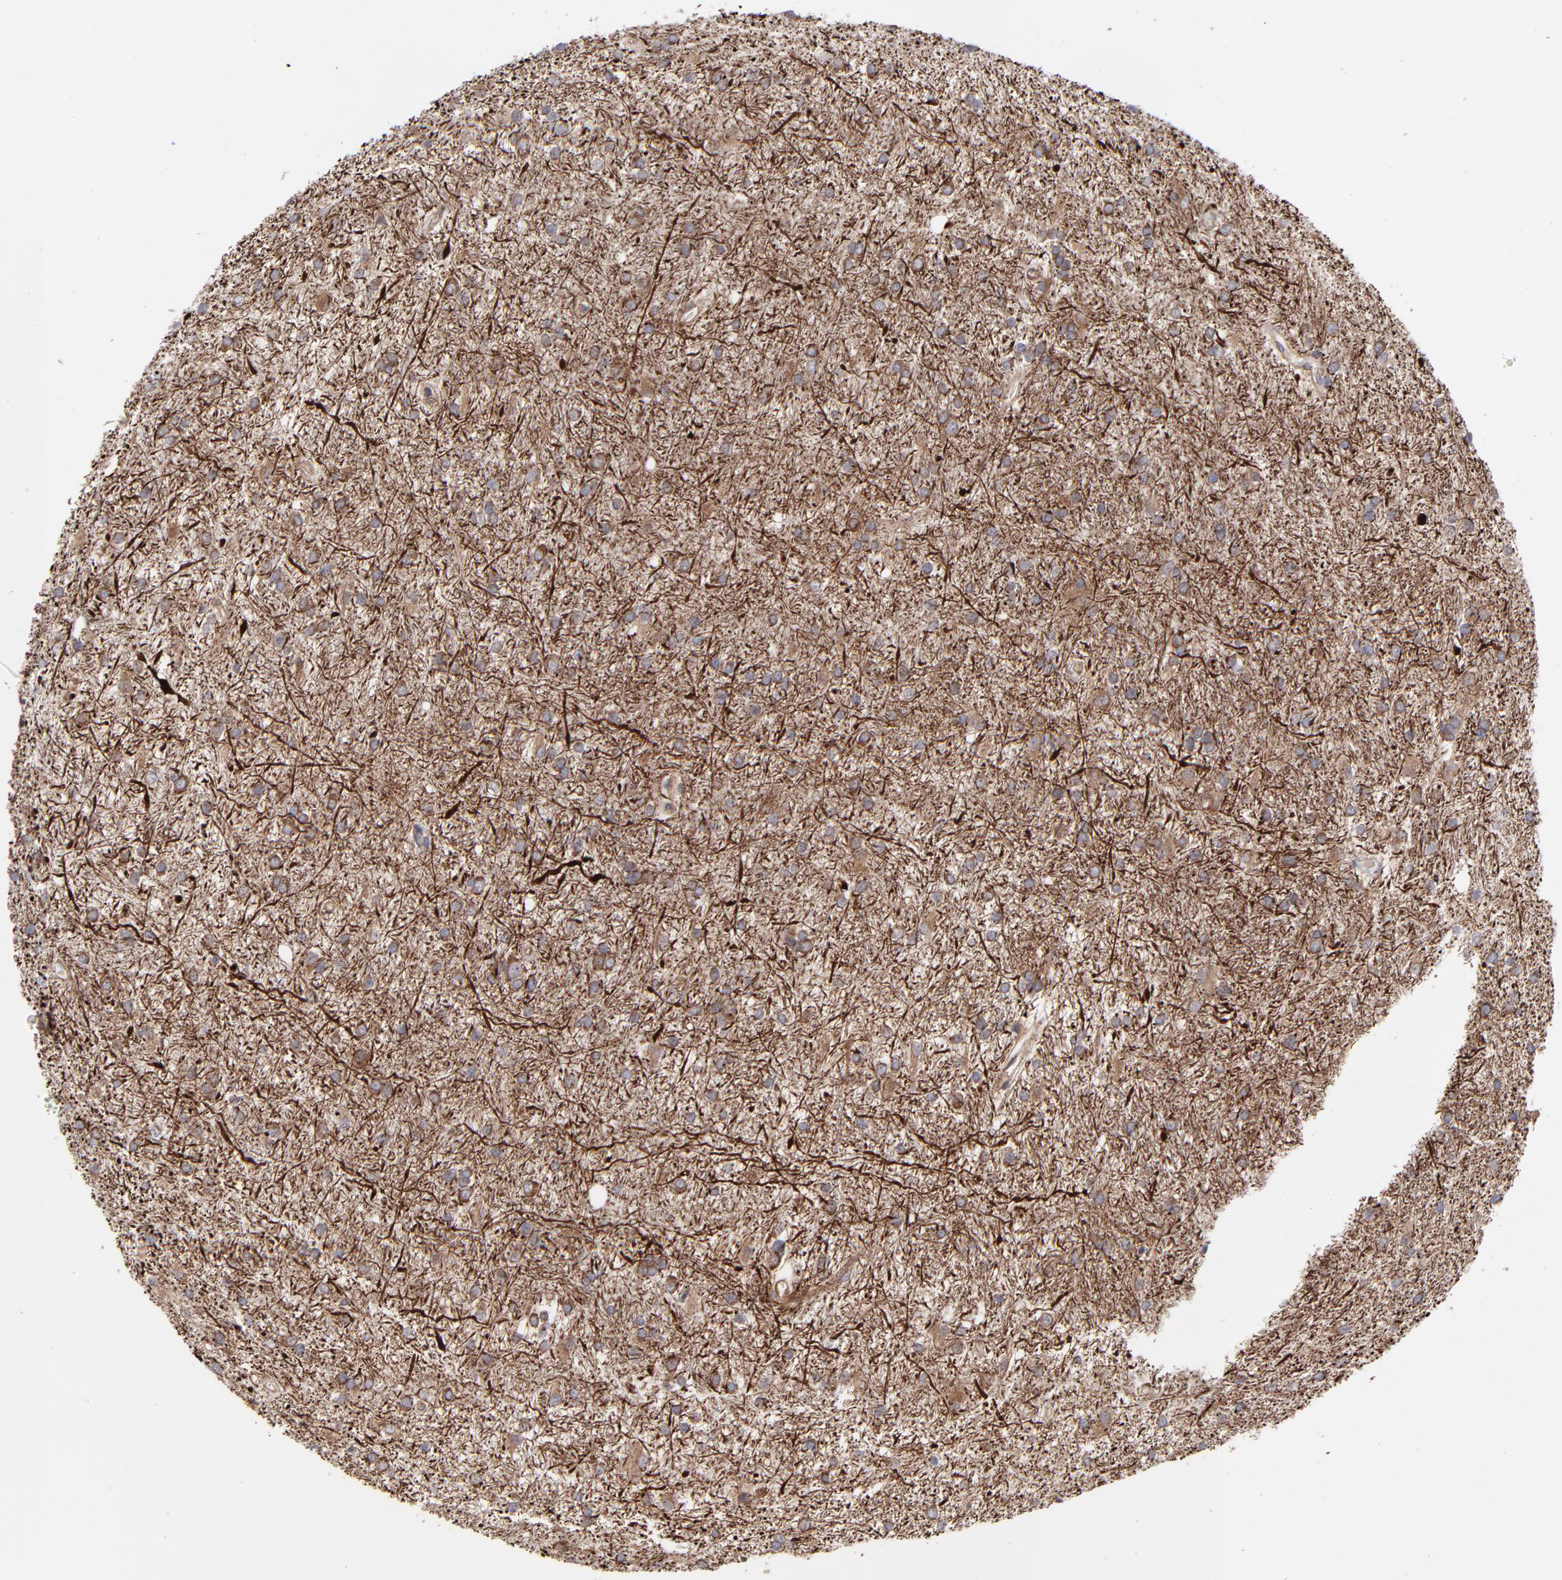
{"staining": {"intensity": "moderate", "quantity": ">75%", "location": "cytoplasmic/membranous"}, "tissue": "glioma", "cell_type": "Tumor cells", "image_type": "cancer", "snomed": [{"axis": "morphology", "description": "Glioma, malignant, High grade"}, {"axis": "topography", "description": "Brain"}], "caption": "Immunohistochemistry (IHC) staining of high-grade glioma (malignant), which displays medium levels of moderate cytoplasmic/membranous staining in approximately >75% of tumor cells indicating moderate cytoplasmic/membranous protein positivity. The staining was performed using DAB (brown) for protein detection and nuclei were counterstained in hematoxylin (blue).", "gene": "PFKM", "patient": {"sex": "female", "age": 50}}